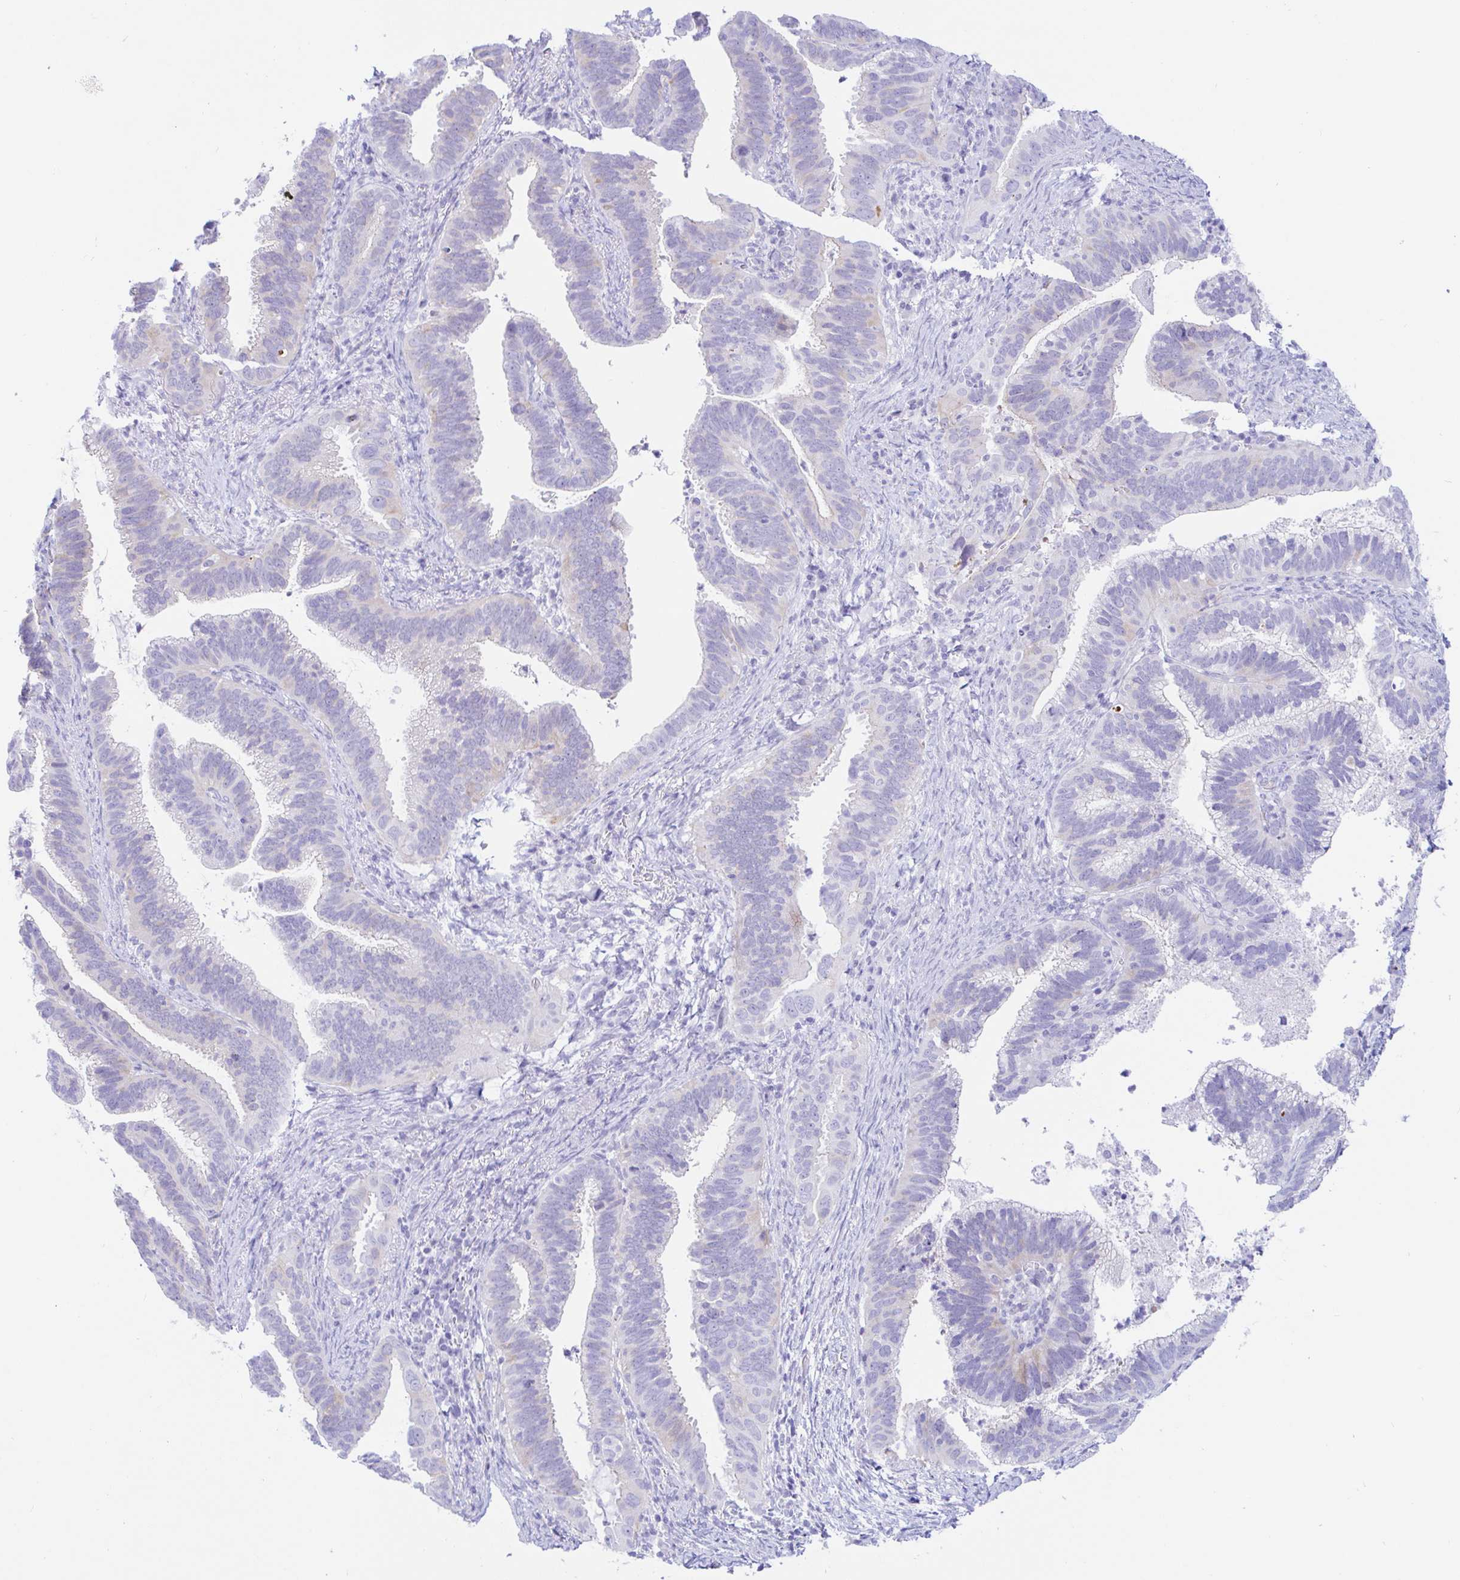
{"staining": {"intensity": "negative", "quantity": "none", "location": "none"}, "tissue": "cervical cancer", "cell_type": "Tumor cells", "image_type": "cancer", "snomed": [{"axis": "morphology", "description": "Adenocarcinoma, NOS"}, {"axis": "topography", "description": "Cervix"}], "caption": "Adenocarcinoma (cervical) was stained to show a protein in brown. There is no significant staining in tumor cells. (Stains: DAB IHC with hematoxylin counter stain, Microscopy: brightfield microscopy at high magnification).", "gene": "PINLYP", "patient": {"sex": "female", "age": 61}}